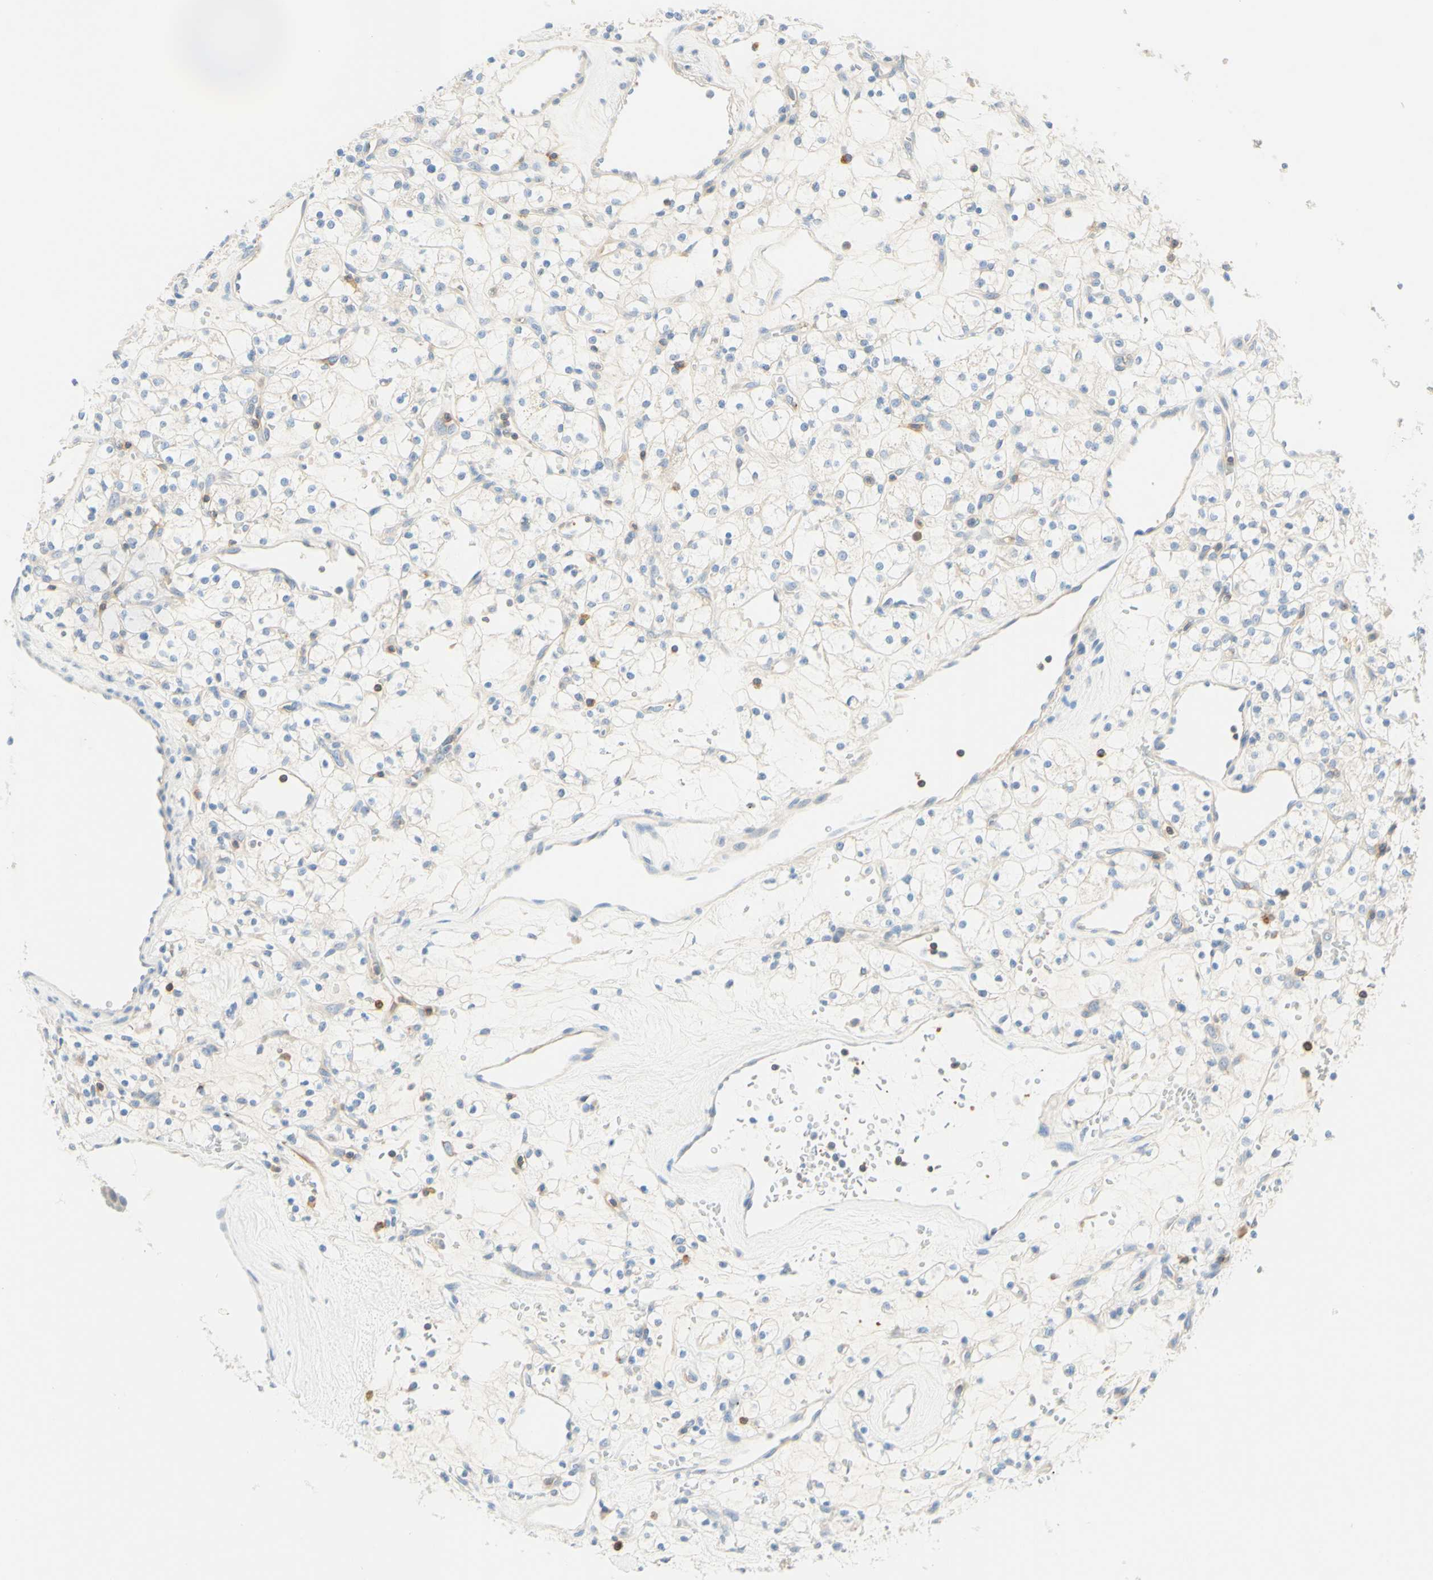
{"staining": {"intensity": "negative", "quantity": "none", "location": "none"}, "tissue": "renal cancer", "cell_type": "Tumor cells", "image_type": "cancer", "snomed": [{"axis": "morphology", "description": "Adenocarcinoma, NOS"}, {"axis": "topography", "description": "Kidney"}], "caption": "Renal cancer (adenocarcinoma) was stained to show a protein in brown. There is no significant expression in tumor cells.", "gene": "LAT", "patient": {"sex": "female", "age": 60}}